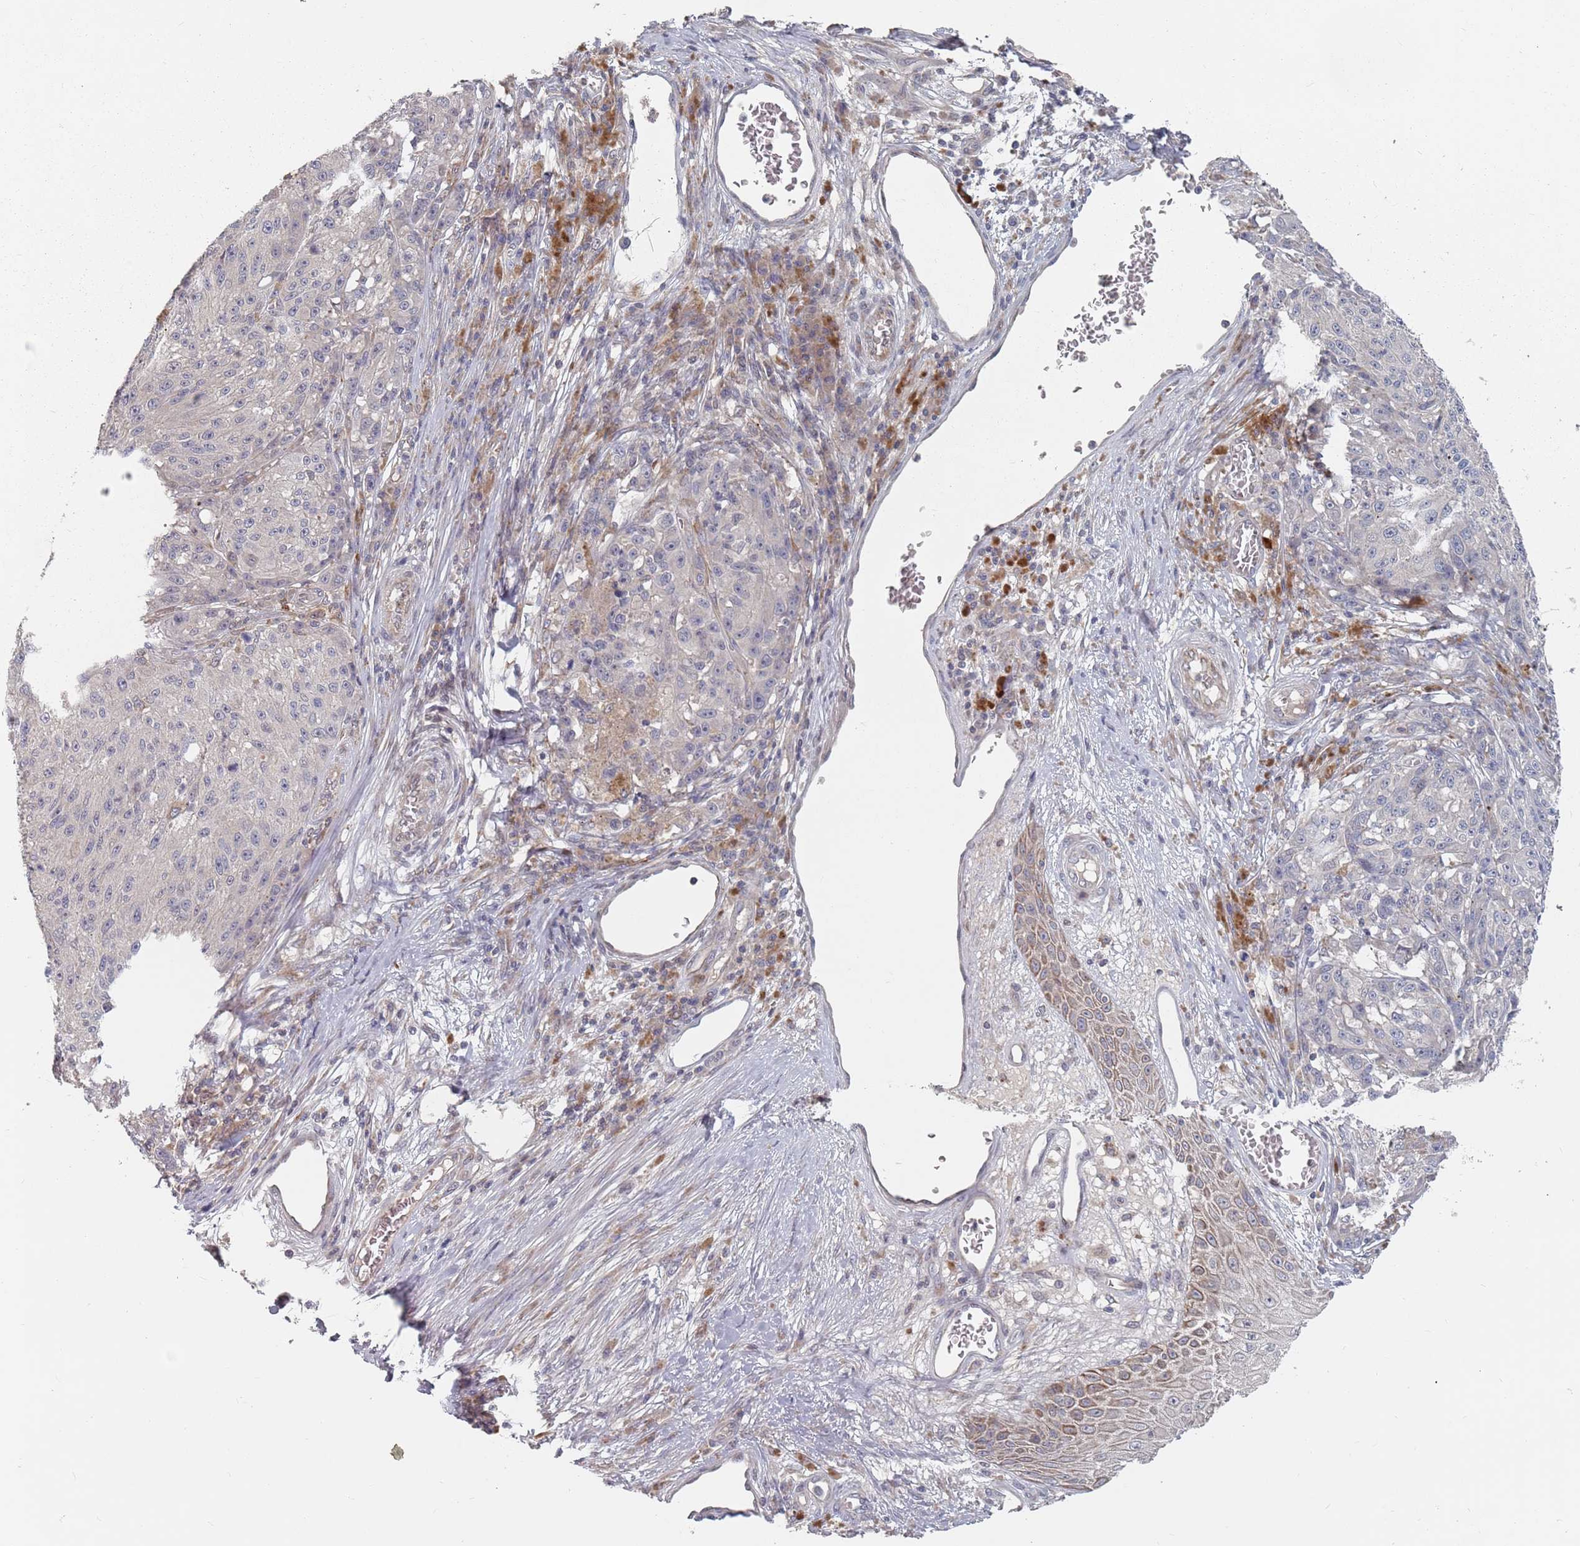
{"staining": {"intensity": "moderate", "quantity": "25%-75%", "location": "cytoplasmic/membranous"}, "tissue": "melanoma", "cell_type": "Tumor cells", "image_type": "cancer", "snomed": [{"axis": "morphology", "description": "Malignant melanoma, NOS"}, {"axis": "topography", "description": "Skin"}], "caption": "The photomicrograph demonstrates immunohistochemical staining of melanoma. There is moderate cytoplasmic/membranous expression is present in about 25%-75% of tumor cells.", "gene": "ADAL", "patient": {"sex": "male", "age": 53}}